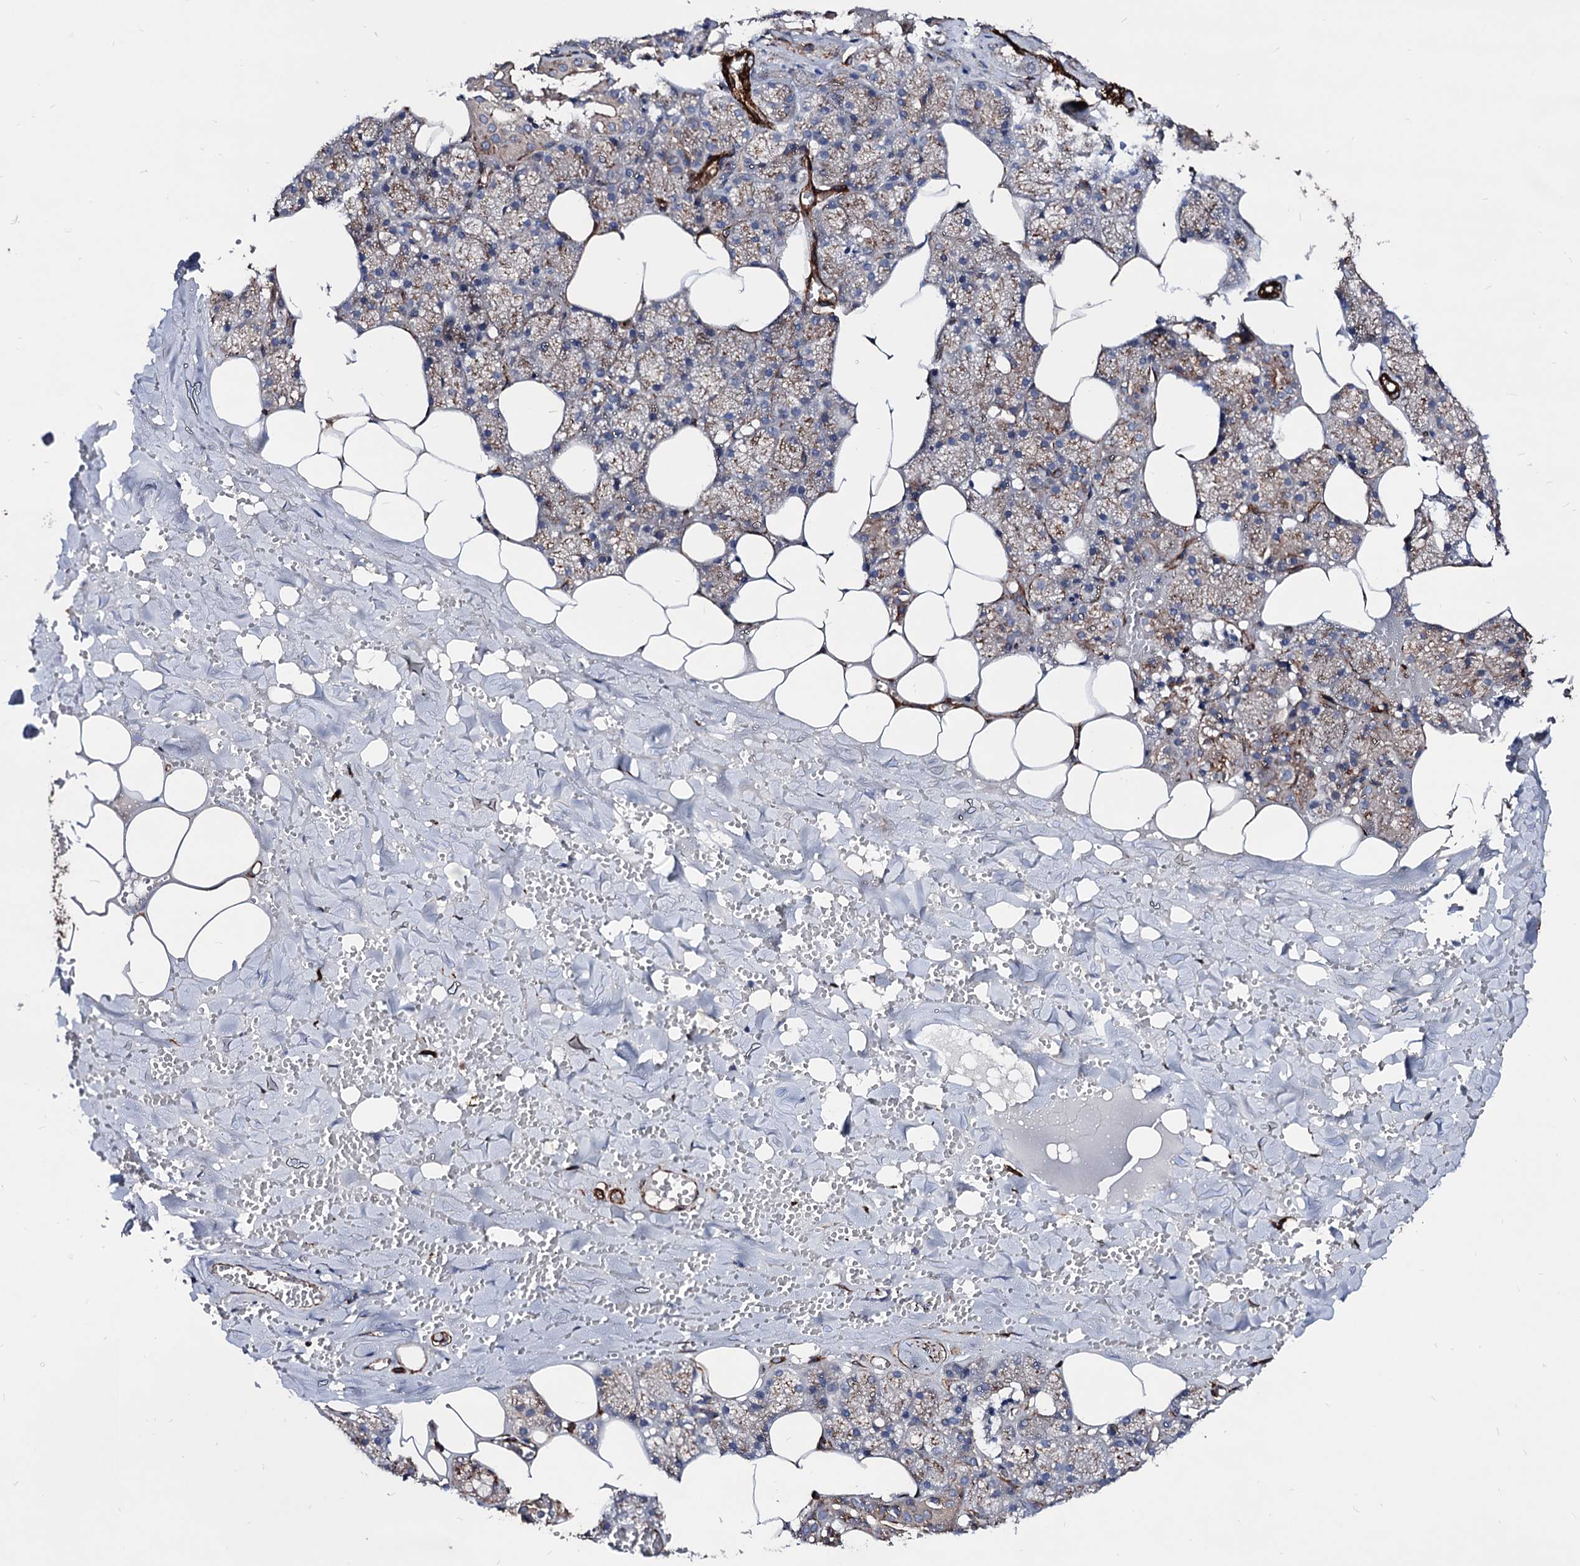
{"staining": {"intensity": "moderate", "quantity": "<25%", "location": "cytoplasmic/membranous"}, "tissue": "salivary gland", "cell_type": "Glandular cells", "image_type": "normal", "snomed": [{"axis": "morphology", "description": "Normal tissue, NOS"}, {"axis": "topography", "description": "Salivary gland"}], "caption": "A photomicrograph of human salivary gland stained for a protein shows moderate cytoplasmic/membranous brown staining in glandular cells.", "gene": "WDR11", "patient": {"sex": "male", "age": 62}}